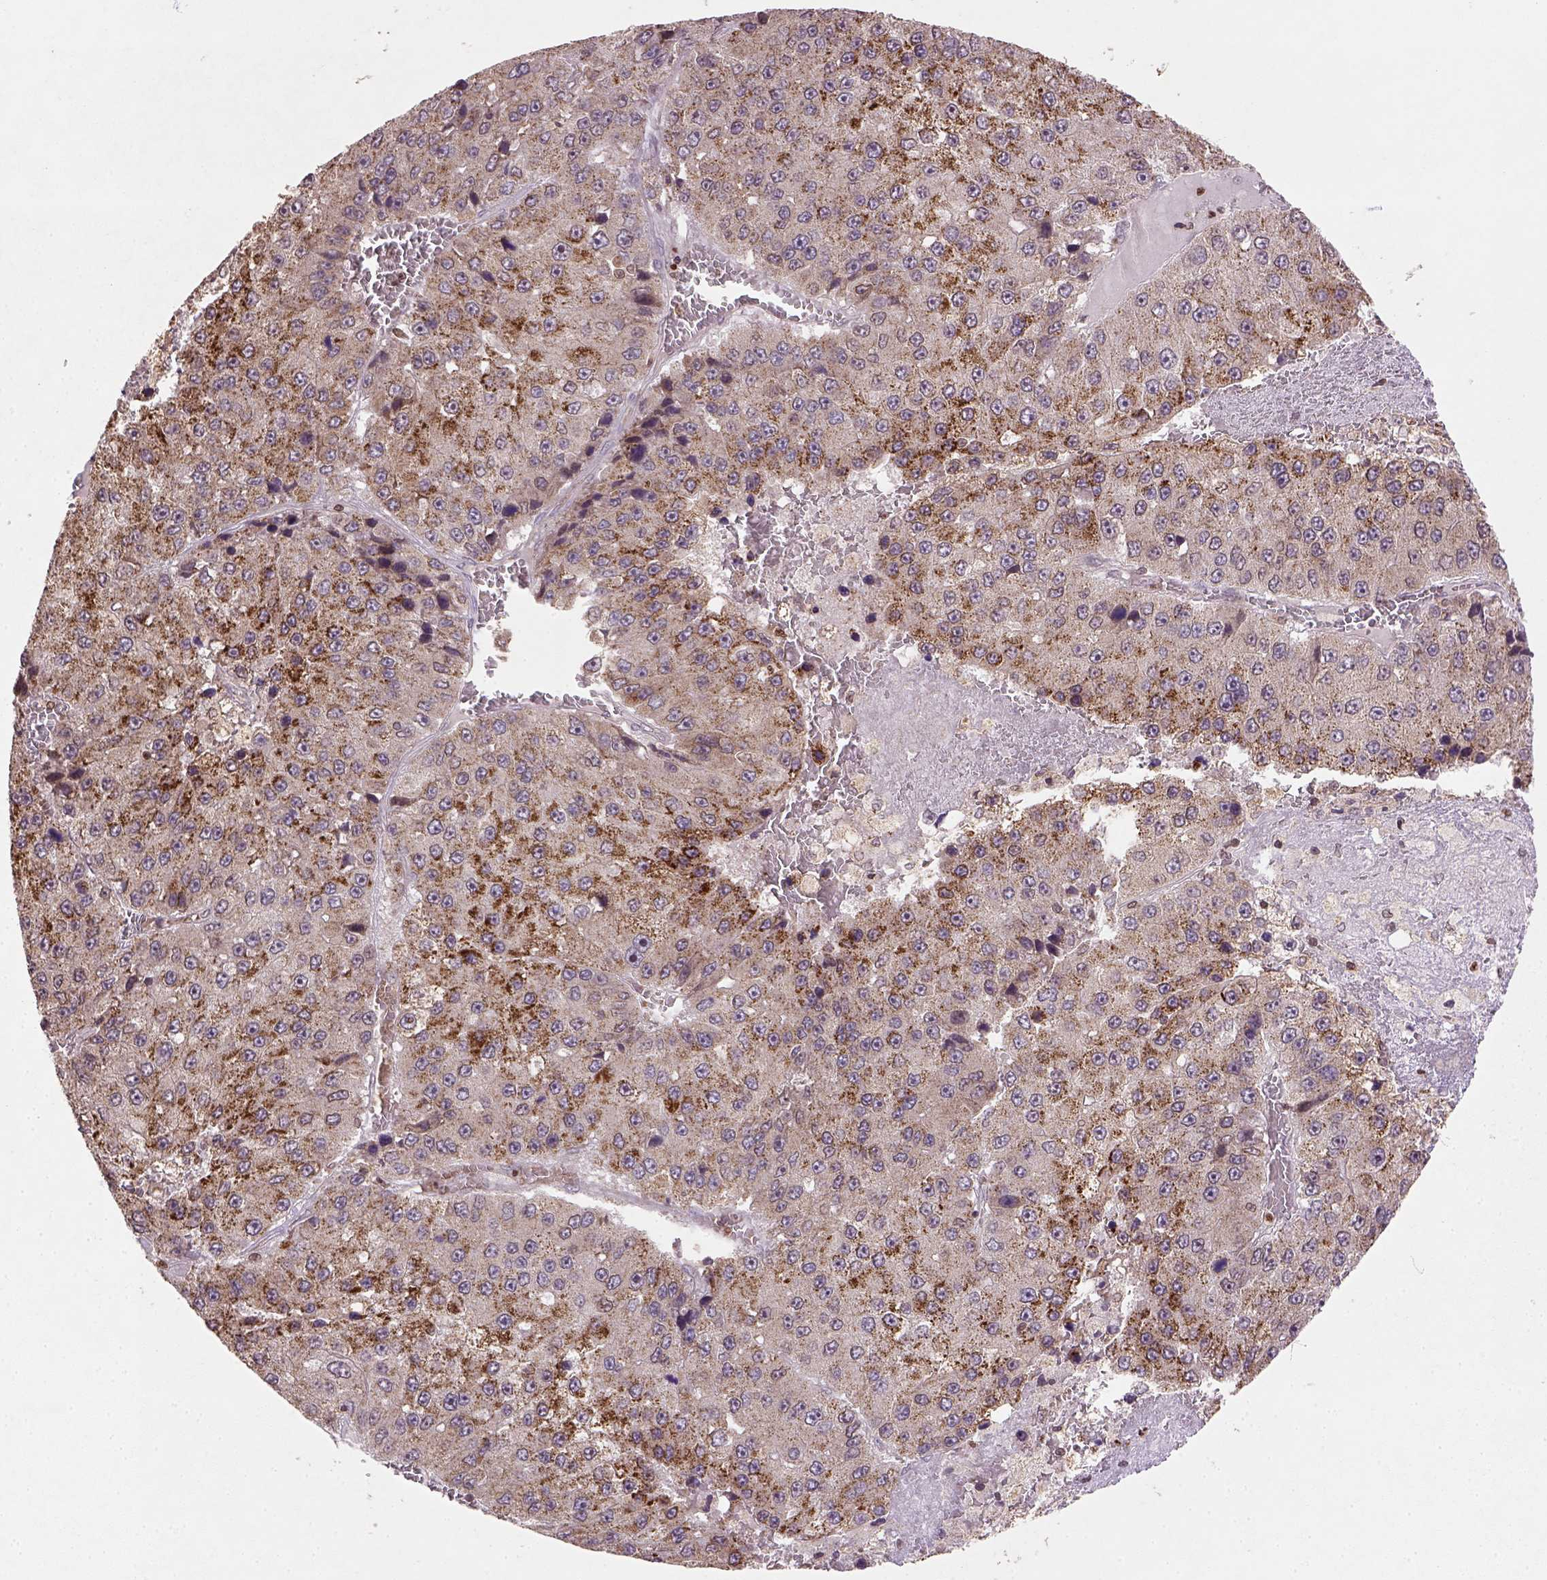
{"staining": {"intensity": "weak", "quantity": ">75%", "location": "cytoplasmic/membranous"}, "tissue": "liver cancer", "cell_type": "Tumor cells", "image_type": "cancer", "snomed": [{"axis": "morphology", "description": "Carcinoma, Hepatocellular, NOS"}, {"axis": "topography", "description": "Liver"}], "caption": "Liver cancer (hepatocellular carcinoma) tissue reveals weak cytoplasmic/membranous expression in approximately >75% of tumor cells", "gene": "NUDT3", "patient": {"sex": "female", "age": 73}}